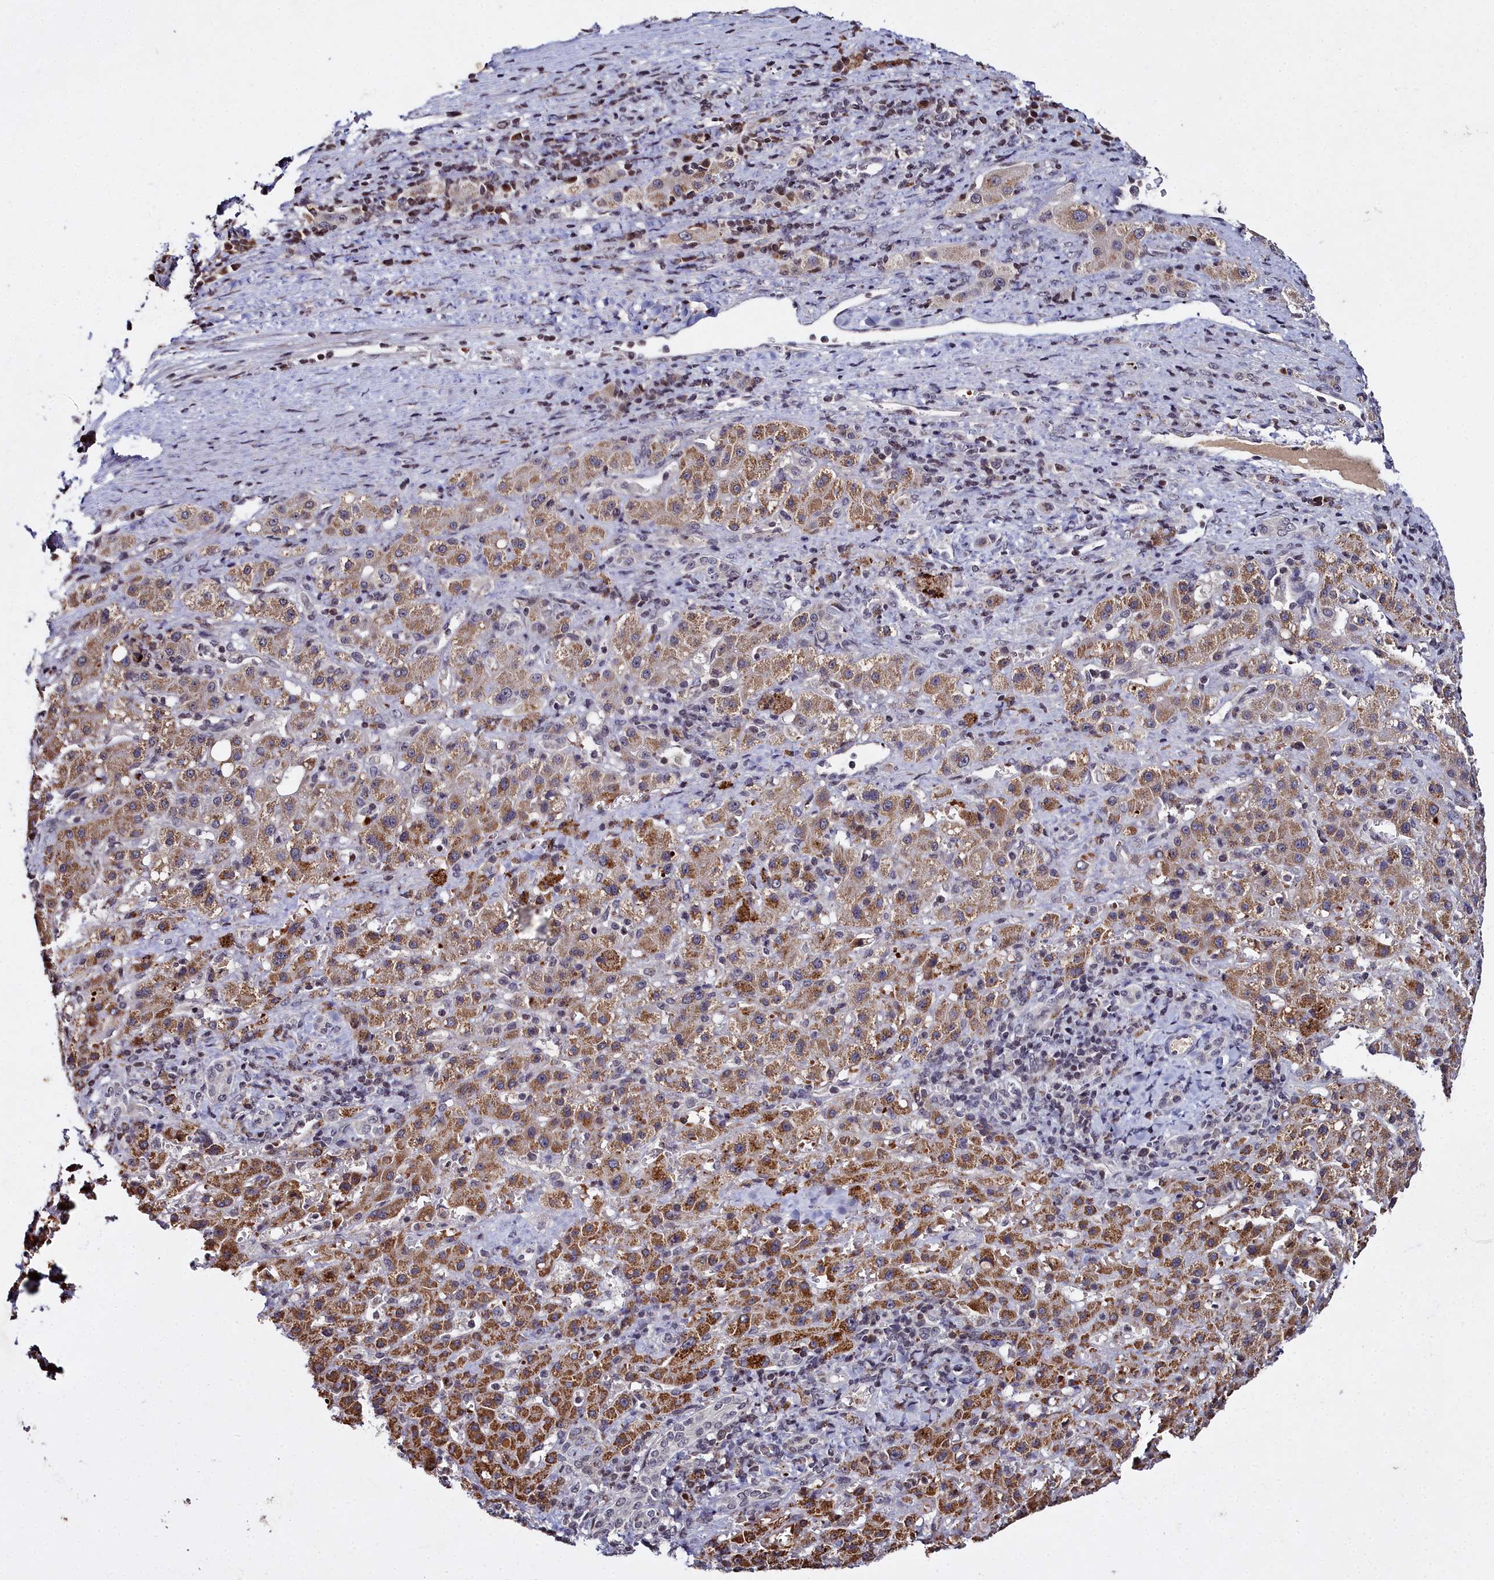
{"staining": {"intensity": "moderate", "quantity": ">75%", "location": "cytoplasmic/membranous"}, "tissue": "liver cancer", "cell_type": "Tumor cells", "image_type": "cancer", "snomed": [{"axis": "morphology", "description": "Carcinoma, Hepatocellular, NOS"}, {"axis": "topography", "description": "Liver"}], "caption": "This is an image of immunohistochemistry (IHC) staining of liver cancer (hepatocellular carcinoma), which shows moderate positivity in the cytoplasmic/membranous of tumor cells.", "gene": "FZD4", "patient": {"sex": "female", "age": 58}}